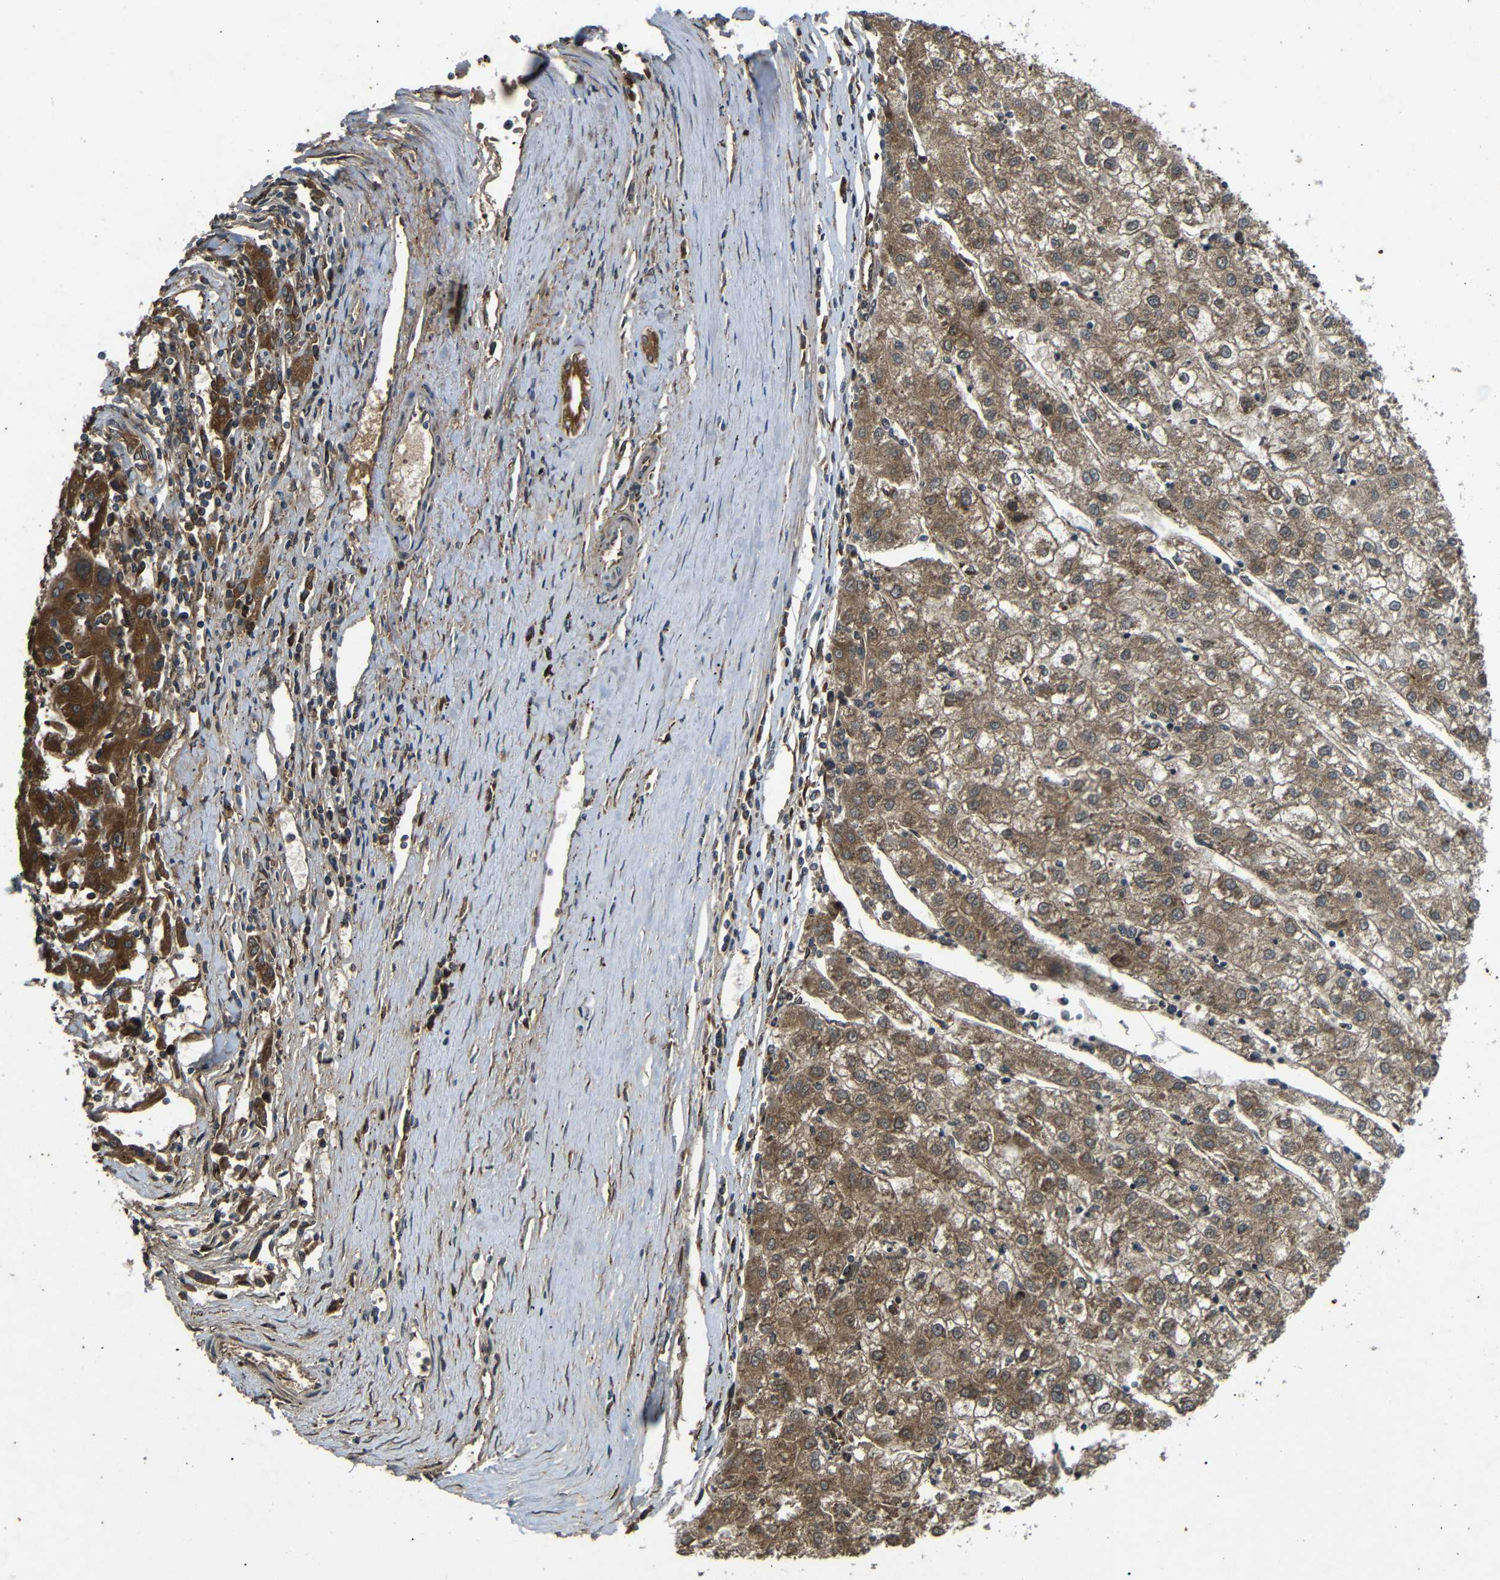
{"staining": {"intensity": "moderate", "quantity": ">75%", "location": "cytoplasmic/membranous"}, "tissue": "liver cancer", "cell_type": "Tumor cells", "image_type": "cancer", "snomed": [{"axis": "morphology", "description": "Carcinoma, Hepatocellular, NOS"}, {"axis": "topography", "description": "Liver"}], "caption": "Liver hepatocellular carcinoma stained with a protein marker demonstrates moderate staining in tumor cells.", "gene": "TRPC1", "patient": {"sex": "male", "age": 72}}